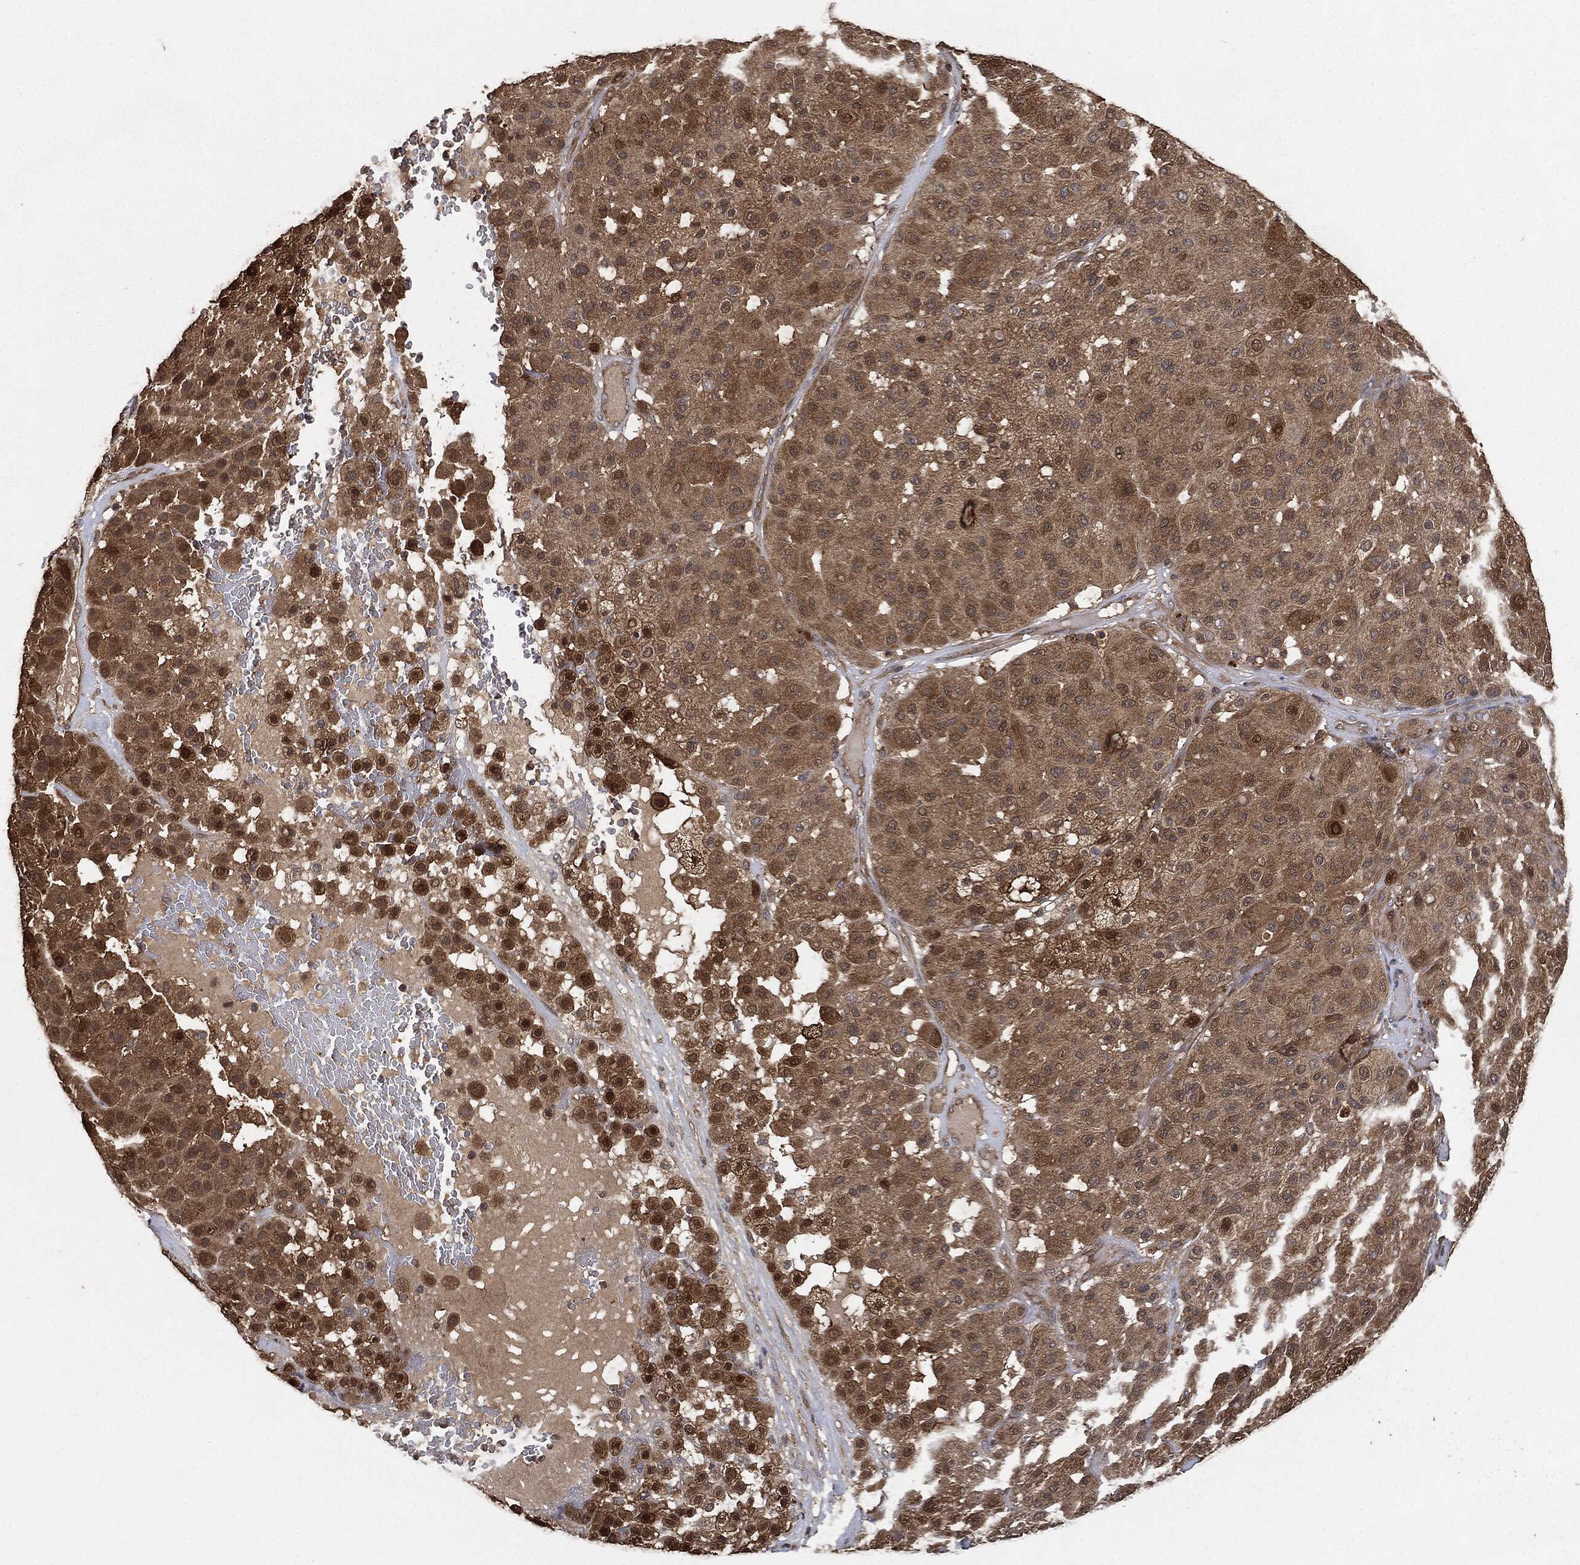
{"staining": {"intensity": "moderate", "quantity": ">75%", "location": "cytoplasmic/membranous"}, "tissue": "melanoma", "cell_type": "Tumor cells", "image_type": "cancer", "snomed": [{"axis": "morphology", "description": "Malignant melanoma, Metastatic site"}, {"axis": "topography", "description": "Smooth muscle"}], "caption": "Brown immunohistochemical staining in human malignant melanoma (metastatic site) demonstrates moderate cytoplasmic/membranous positivity in approximately >75% of tumor cells.", "gene": "BRAF", "patient": {"sex": "male", "age": 41}}